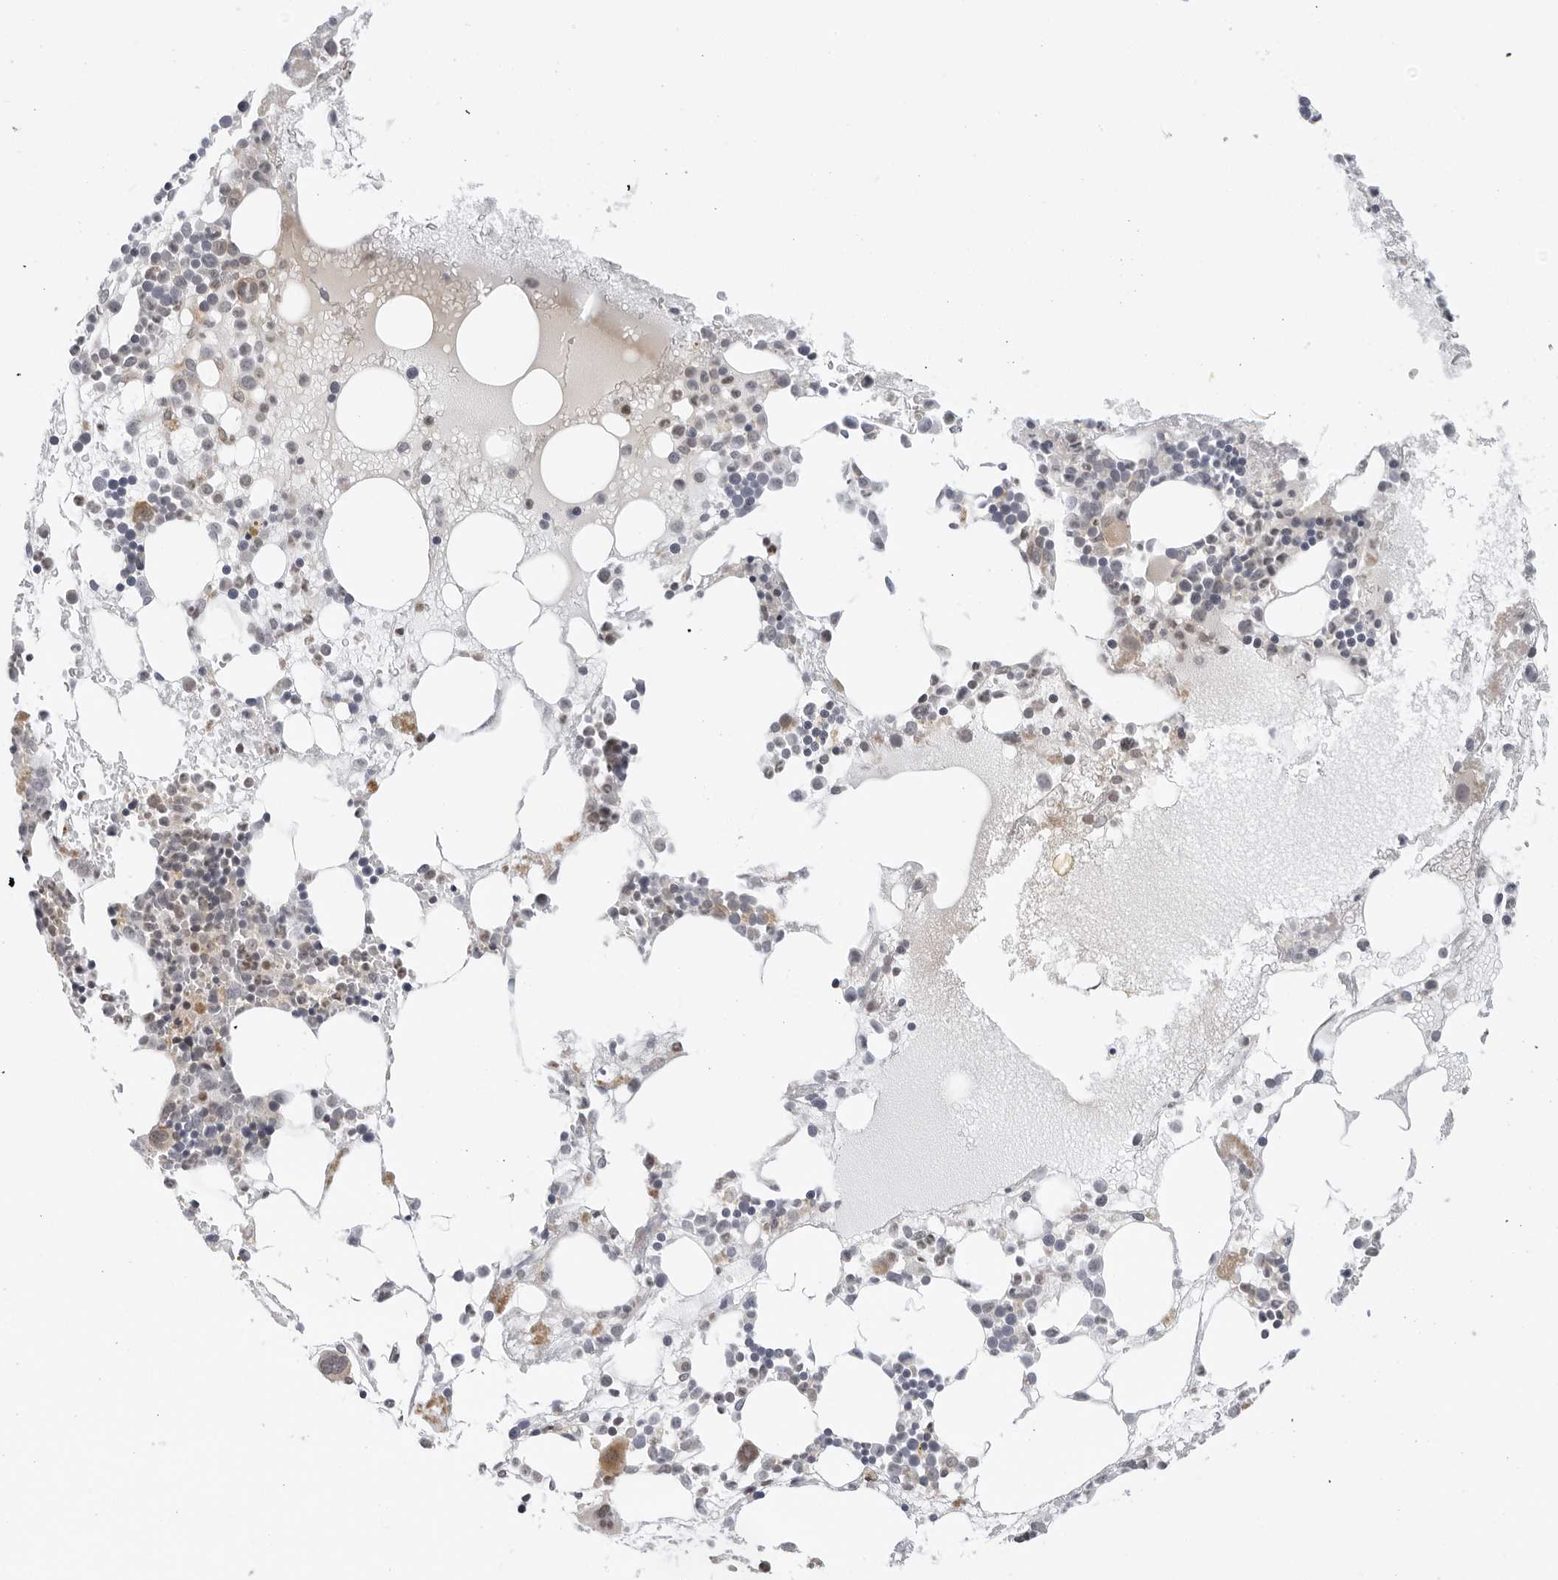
{"staining": {"intensity": "weak", "quantity": "<25%", "location": "cytoplasmic/membranous"}, "tissue": "bone marrow", "cell_type": "Hematopoietic cells", "image_type": "normal", "snomed": [{"axis": "morphology", "description": "Normal tissue, NOS"}, {"axis": "topography", "description": "Bone marrow"}], "caption": "This is an immunohistochemistry histopathology image of benign human bone marrow. There is no staining in hematopoietic cells.", "gene": "SUGCT", "patient": {"sex": "female", "age": 52}}